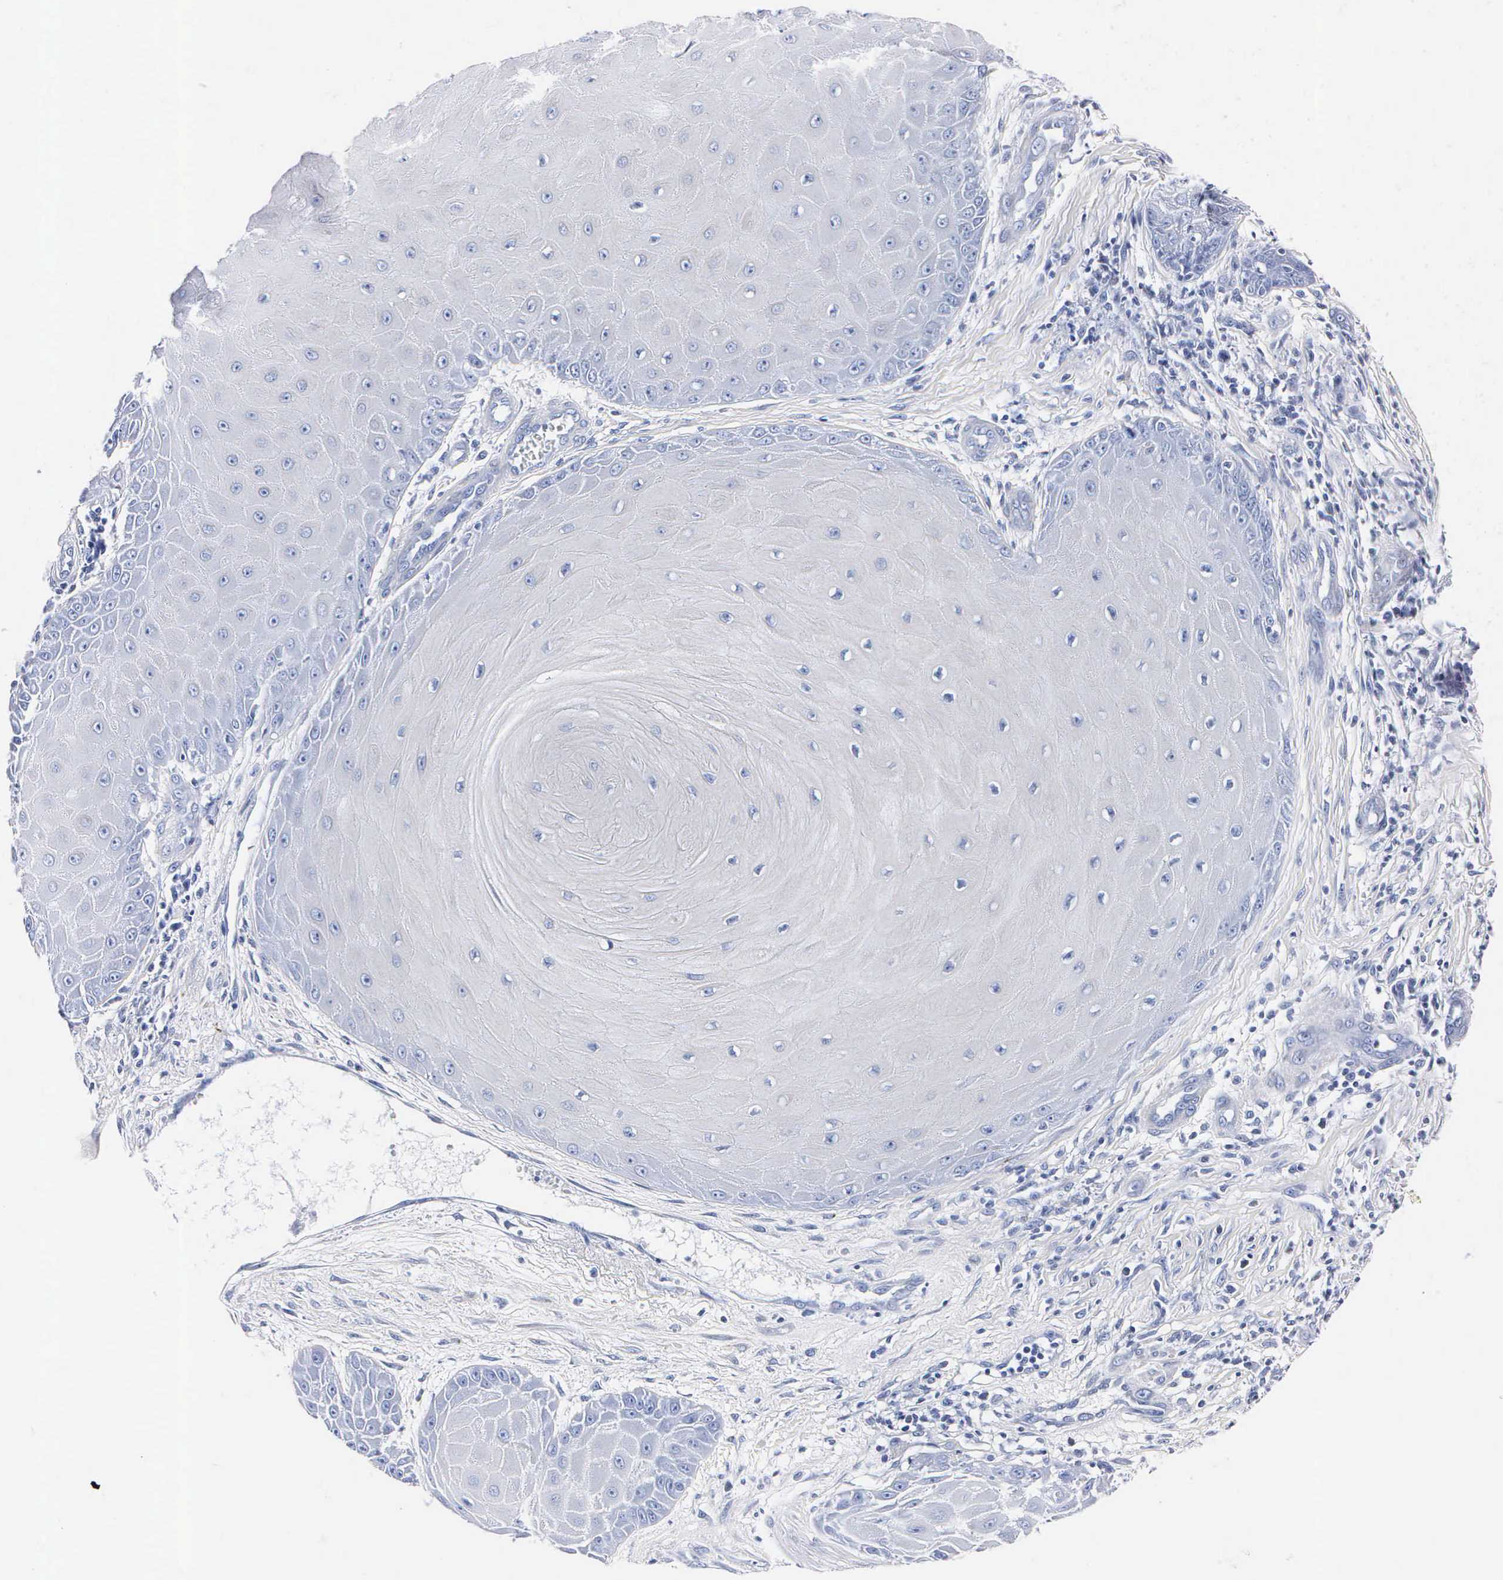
{"staining": {"intensity": "negative", "quantity": "none", "location": "none"}, "tissue": "skin cancer", "cell_type": "Tumor cells", "image_type": "cancer", "snomed": [{"axis": "morphology", "description": "Squamous cell carcinoma, NOS"}, {"axis": "topography", "description": "Skin"}], "caption": "Immunohistochemistry of human skin cancer reveals no positivity in tumor cells.", "gene": "ENO2", "patient": {"sex": "male", "age": 57}}